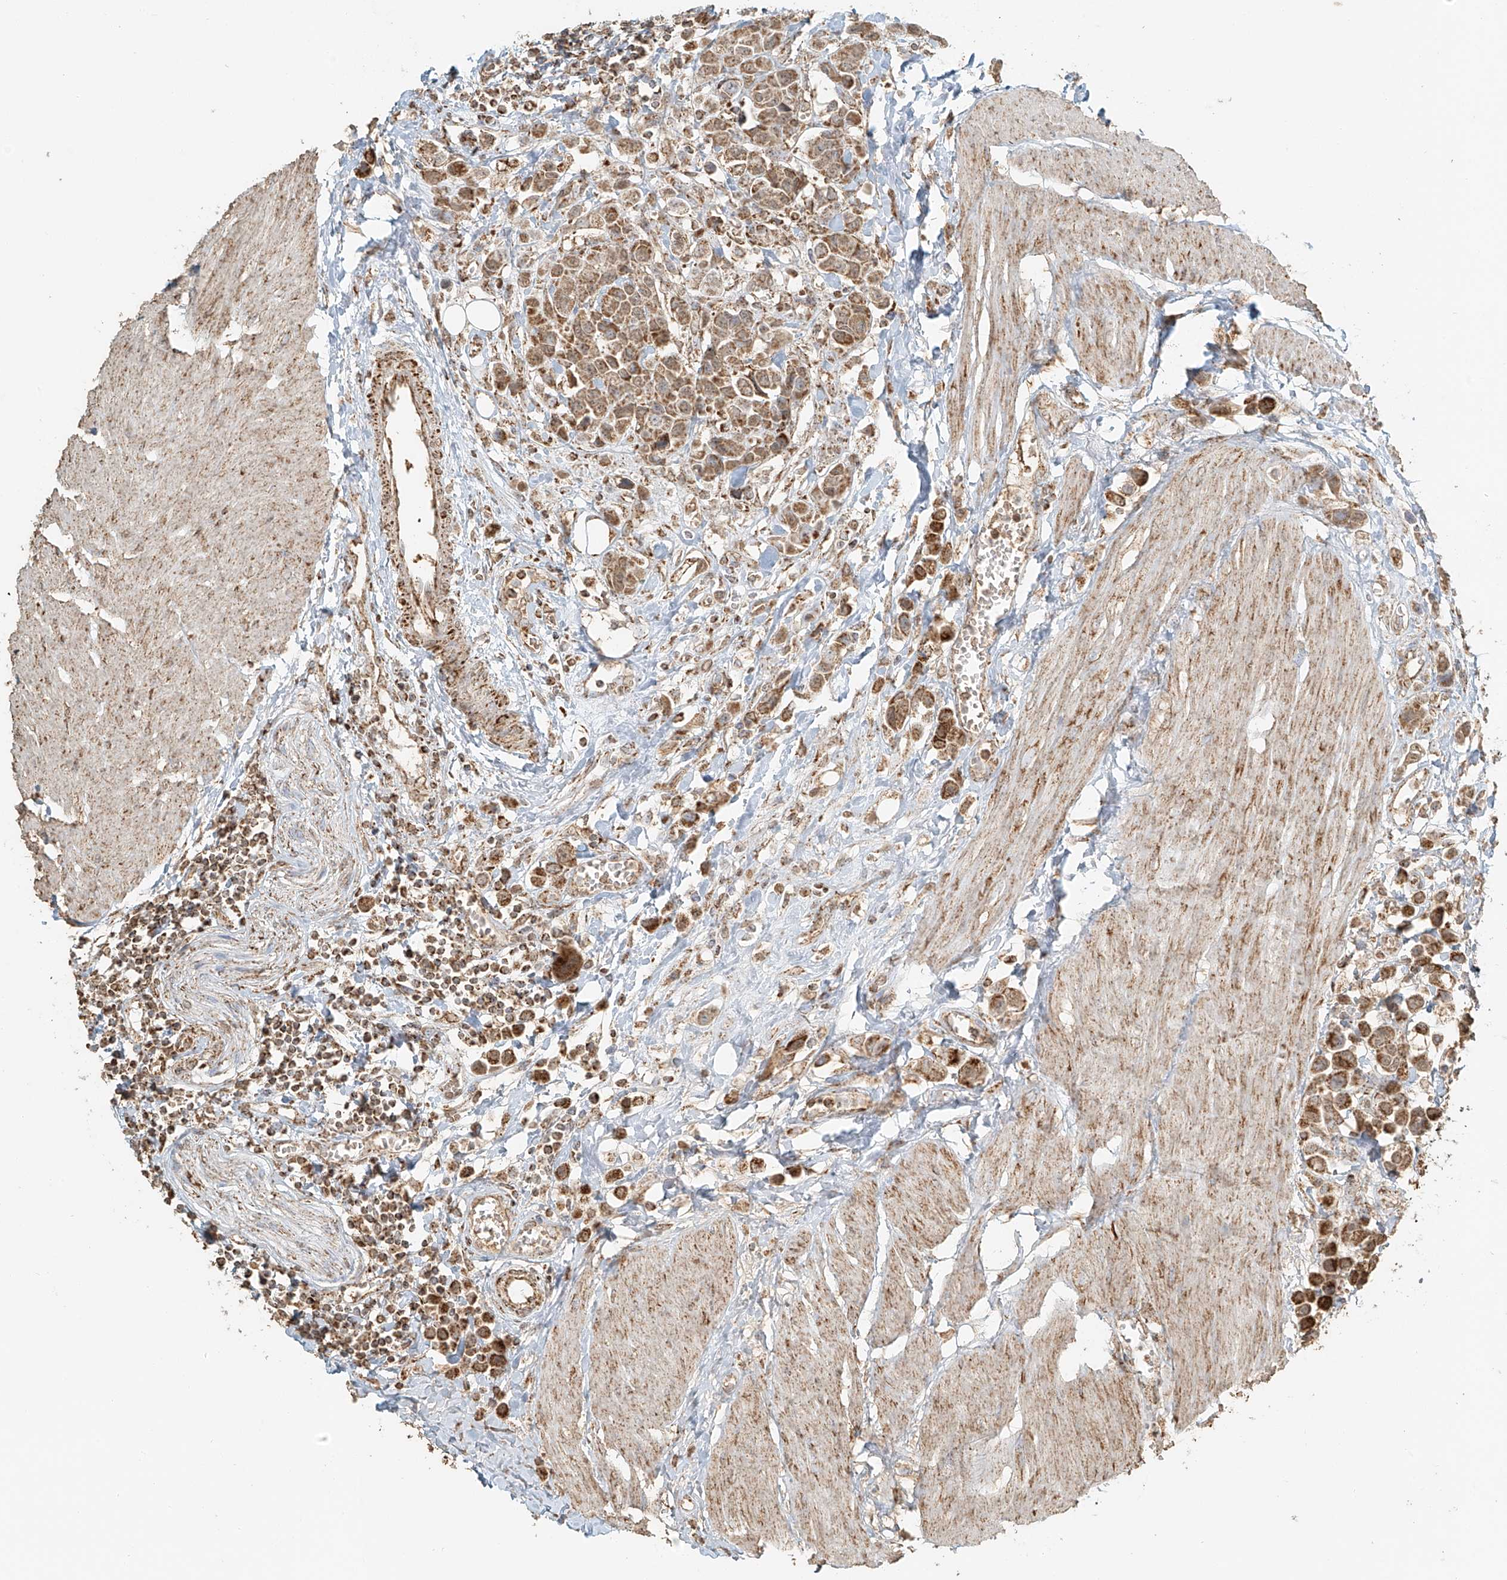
{"staining": {"intensity": "moderate", "quantity": ">75%", "location": "cytoplasmic/membranous"}, "tissue": "urothelial cancer", "cell_type": "Tumor cells", "image_type": "cancer", "snomed": [{"axis": "morphology", "description": "Urothelial carcinoma, High grade"}, {"axis": "topography", "description": "Urinary bladder"}], "caption": "Protein expression analysis of urothelial carcinoma (high-grade) displays moderate cytoplasmic/membranous staining in approximately >75% of tumor cells. The staining was performed using DAB (3,3'-diaminobenzidine) to visualize the protein expression in brown, while the nuclei were stained in blue with hematoxylin (Magnification: 20x).", "gene": "MIPEP", "patient": {"sex": "male", "age": 50}}